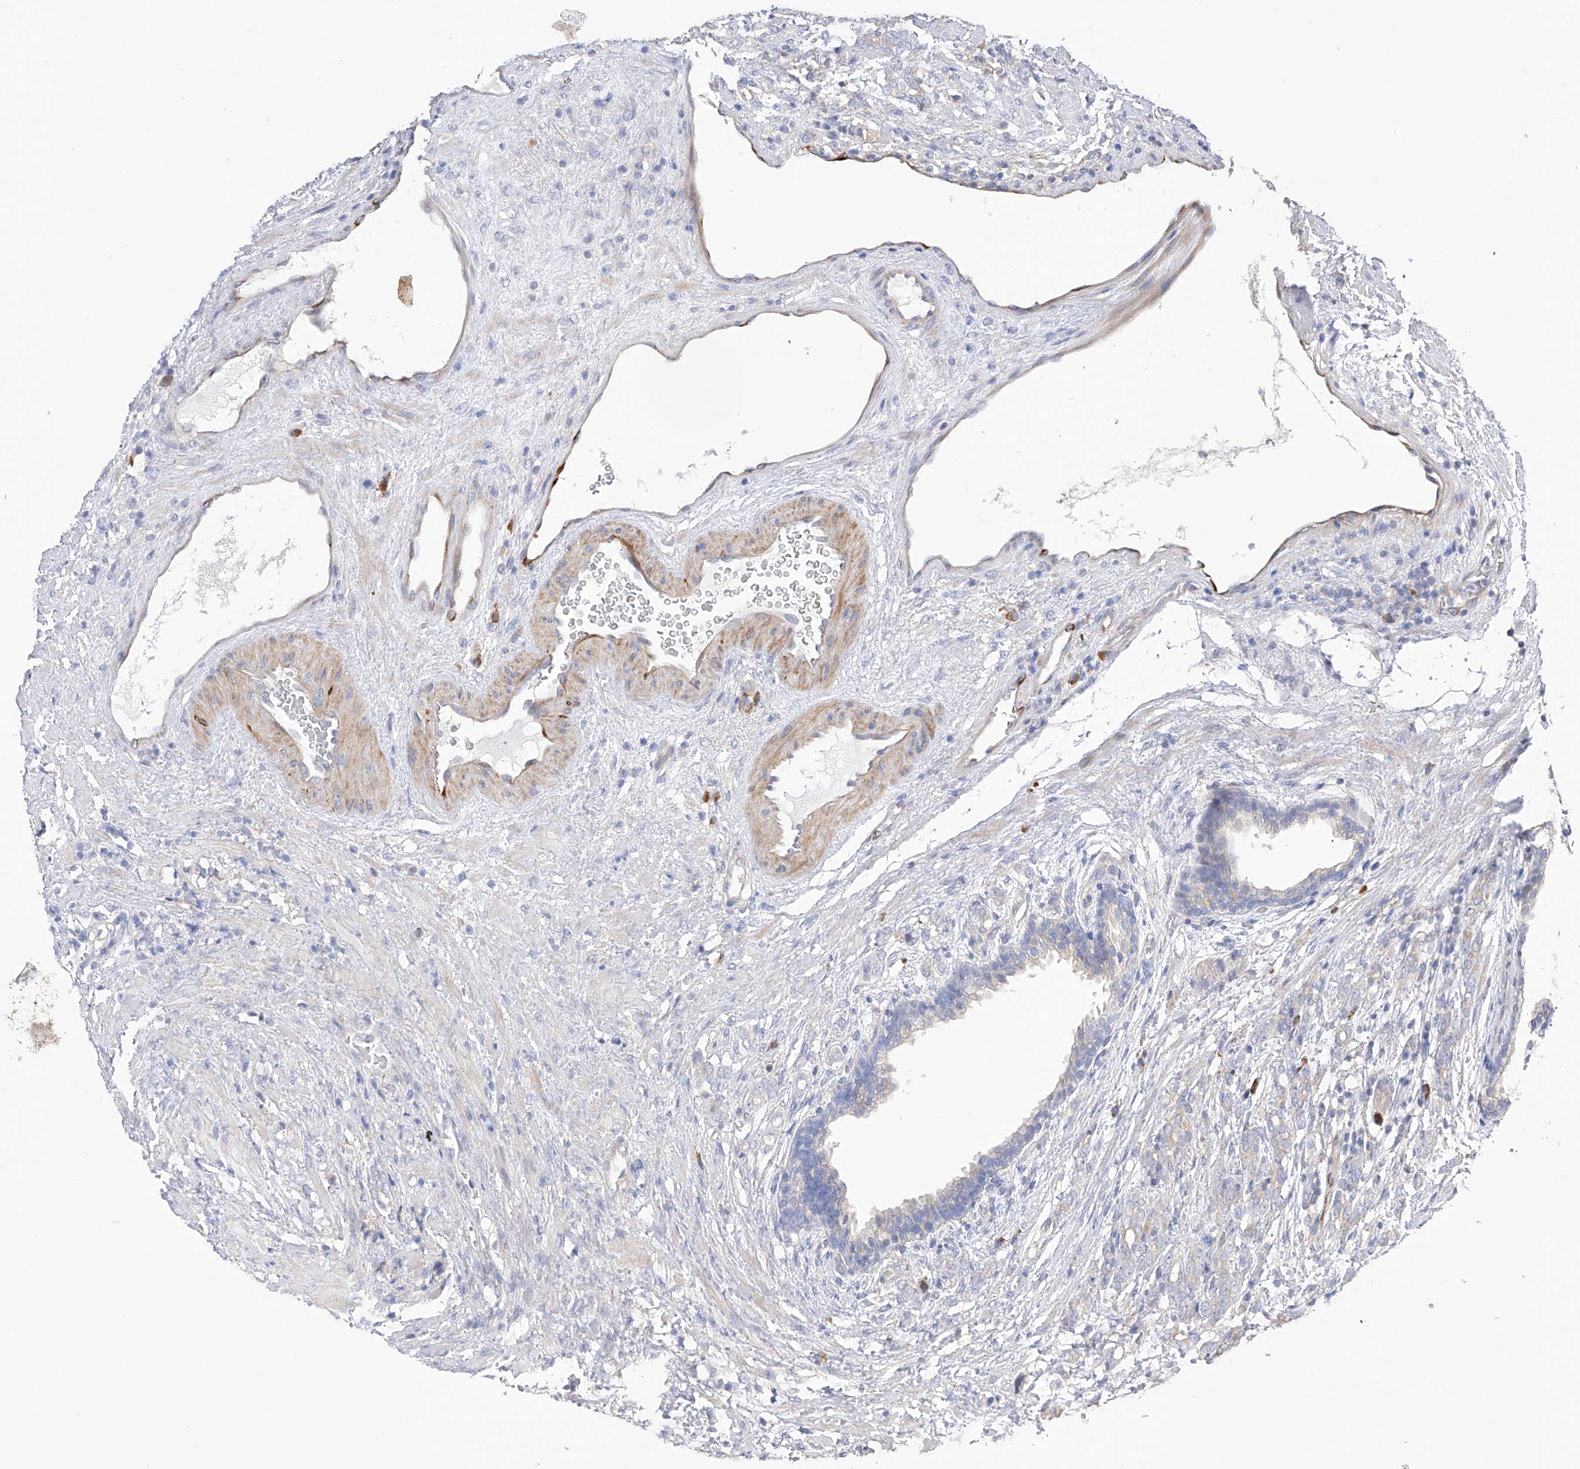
{"staining": {"intensity": "negative", "quantity": "none", "location": "none"}, "tissue": "prostate cancer", "cell_type": "Tumor cells", "image_type": "cancer", "snomed": [{"axis": "morphology", "description": "Adenocarcinoma, High grade"}, {"axis": "topography", "description": "Prostate"}], "caption": "Tumor cells show no significant expression in prostate cancer (high-grade adenocarcinoma).", "gene": "NFATC4", "patient": {"sex": "male", "age": 57}}